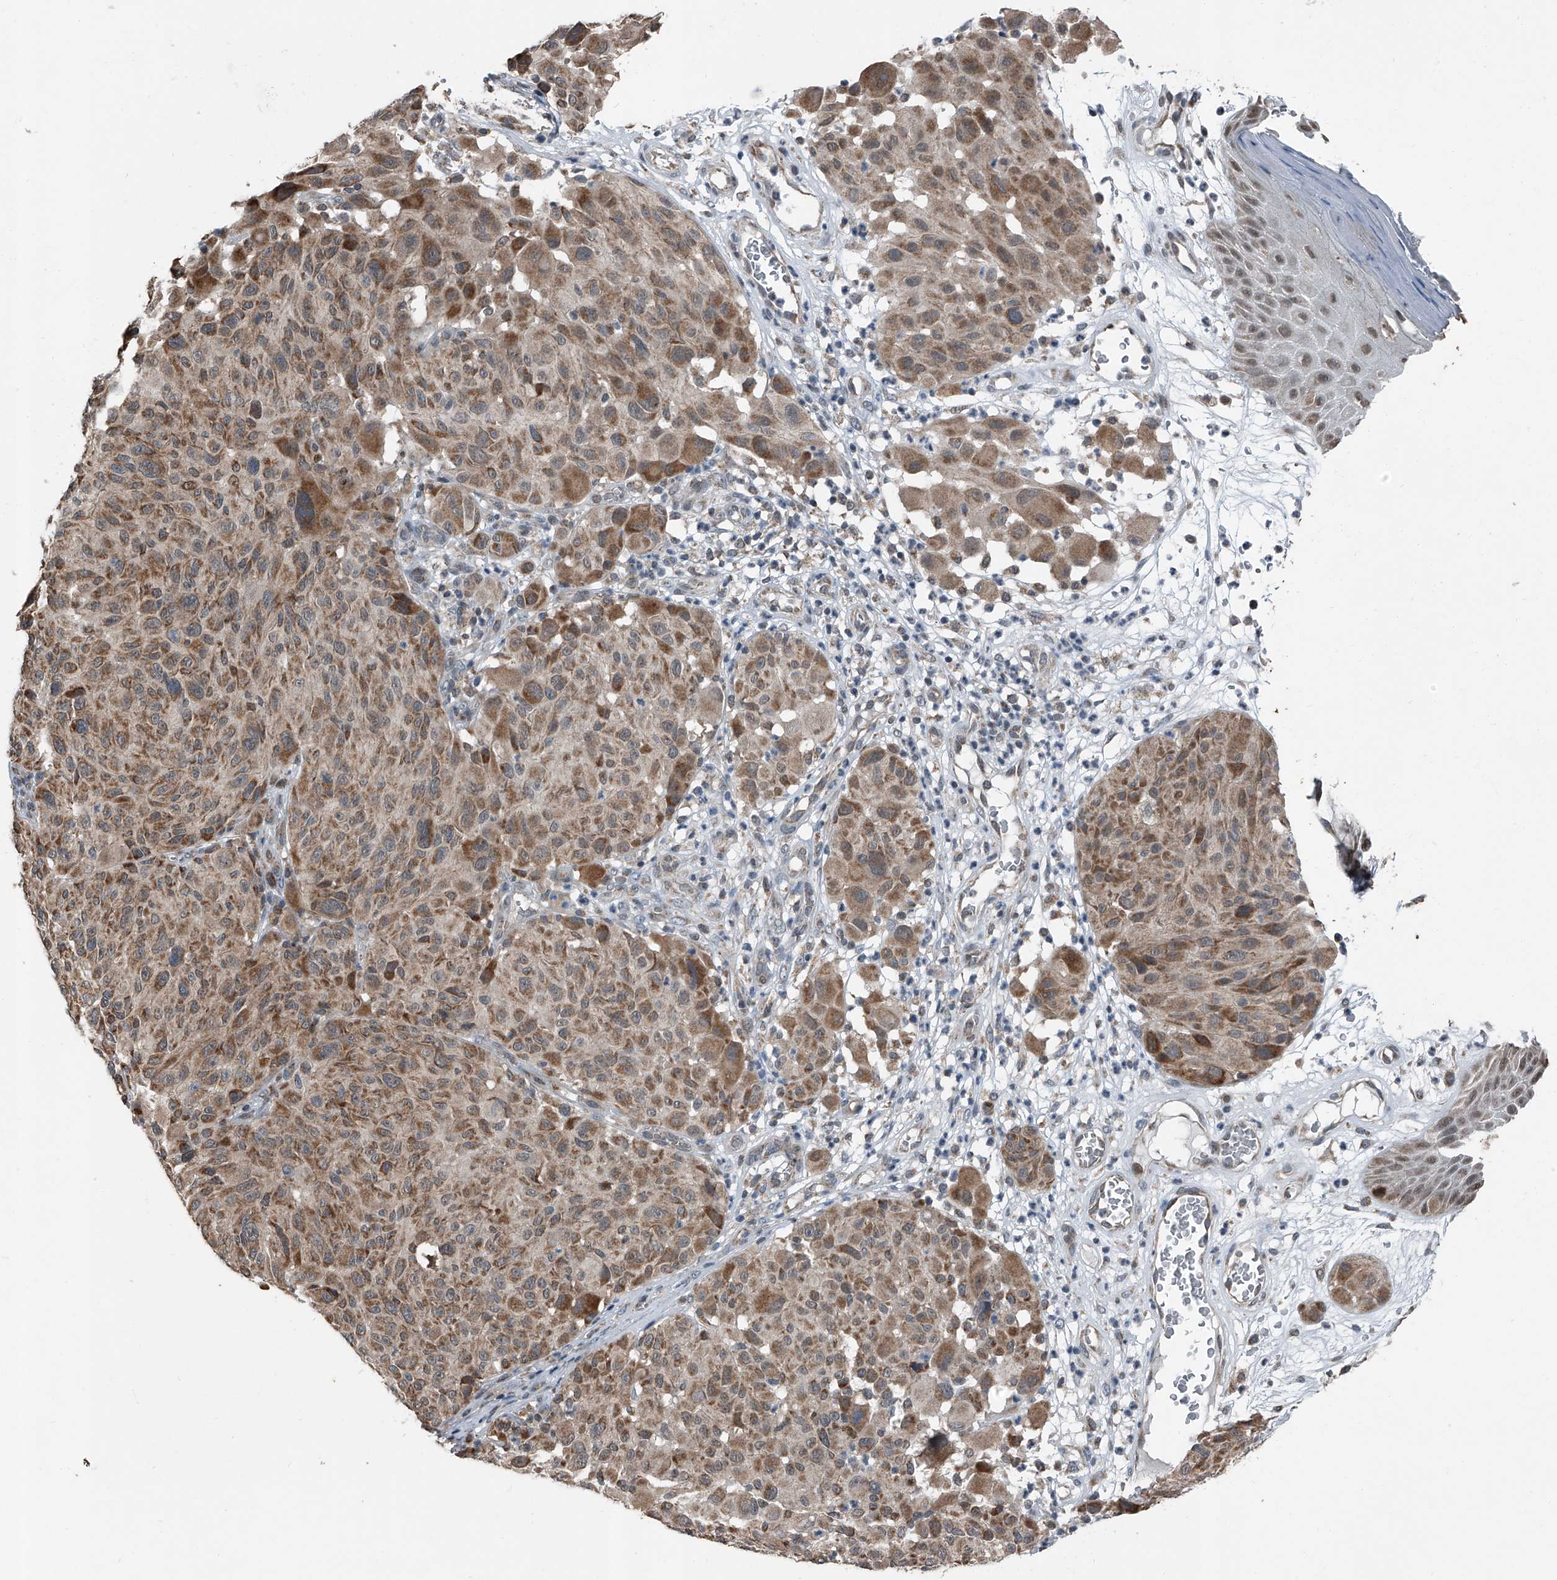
{"staining": {"intensity": "moderate", "quantity": ">75%", "location": "cytoplasmic/membranous"}, "tissue": "melanoma", "cell_type": "Tumor cells", "image_type": "cancer", "snomed": [{"axis": "morphology", "description": "Malignant melanoma, NOS"}, {"axis": "topography", "description": "Skin"}], "caption": "DAB immunohistochemical staining of human melanoma exhibits moderate cytoplasmic/membranous protein staining in about >75% of tumor cells. Immunohistochemistry stains the protein in brown and the nuclei are stained blue.", "gene": "CHRNA7", "patient": {"sex": "male", "age": 83}}